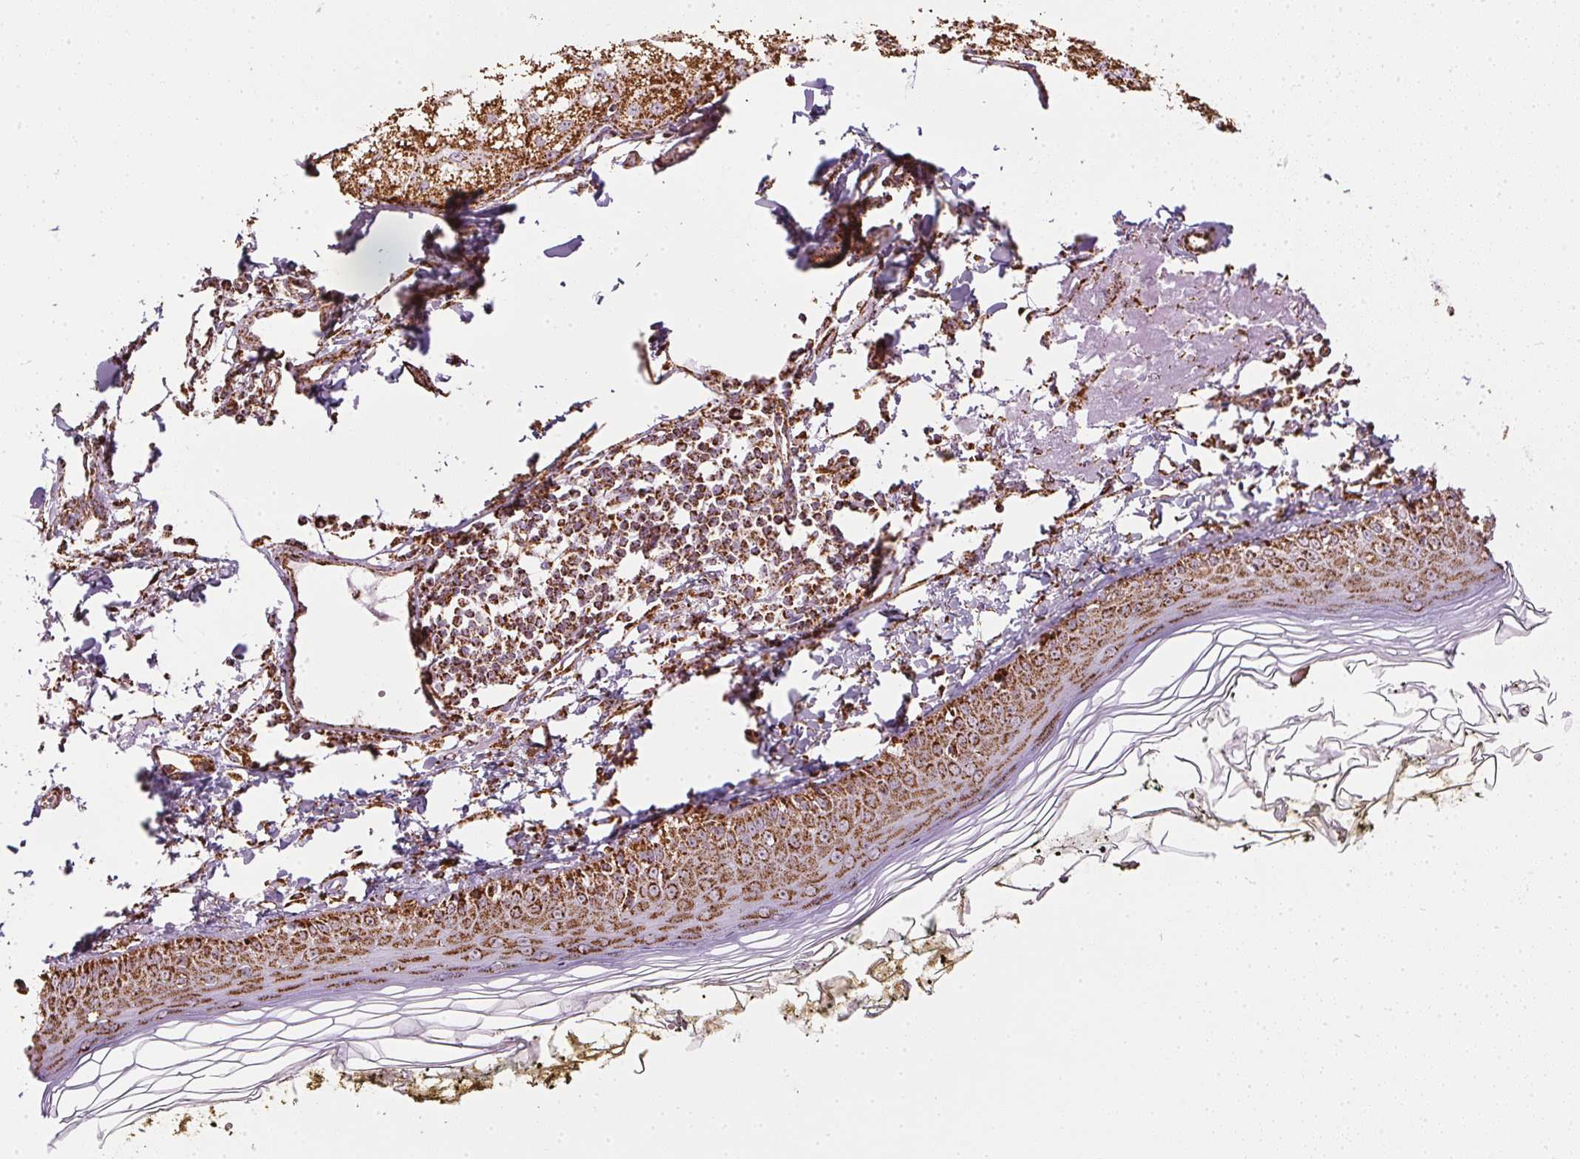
{"staining": {"intensity": "moderate", "quantity": ">75%", "location": "cytoplasmic/membranous"}, "tissue": "skin", "cell_type": "Fibroblasts", "image_type": "normal", "snomed": [{"axis": "morphology", "description": "Normal tissue, NOS"}, {"axis": "topography", "description": "Skin"}], "caption": "High-magnification brightfield microscopy of normal skin stained with DAB (brown) and counterstained with hematoxylin (blue). fibroblasts exhibit moderate cytoplasmic/membranous staining is seen in about>75% of cells.", "gene": "MAPK11", "patient": {"sex": "male", "age": 76}}